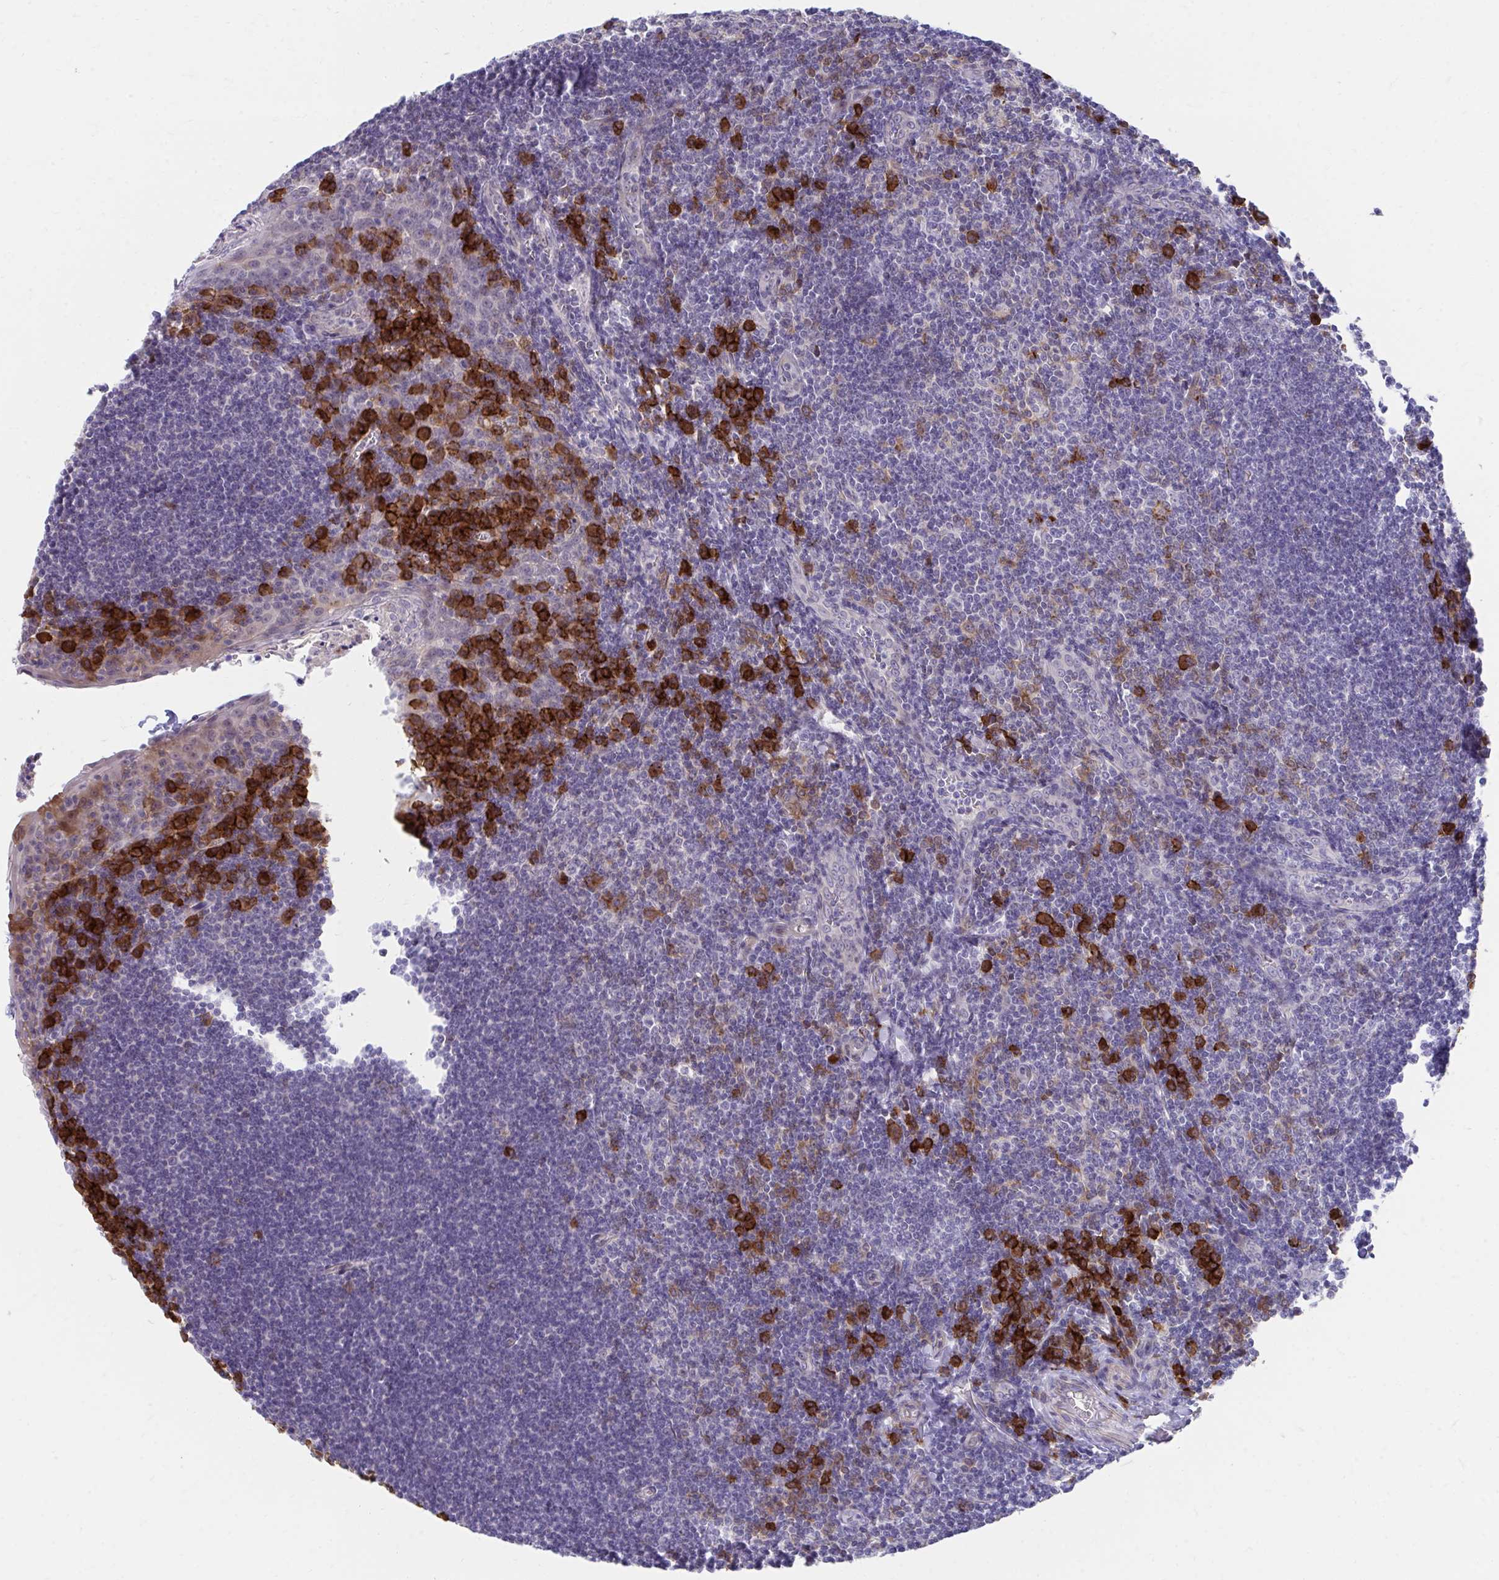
{"staining": {"intensity": "strong", "quantity": "<25%", "location": "cytoplasmic/membranous"}, "tissue": "tonsil", "cell_type": "Germinal center cells", "image_type": "normal", "snomed": [{"axis": "morphology", "description": "Normal tissue, NOS"}, {"axis": "topography", "description": "Tonsil"}], "caption": "Immunohistochemical staining of benign human tonsil reveals <25% levels of strong cytoplasmic/membranous protein positivity in approximately <25% of germinal center cells. (Brightfield microscopy of DAB IHC at high magnification).", "gene": "SLAMF7", "patient": {"sex": "male", "age": 27}}